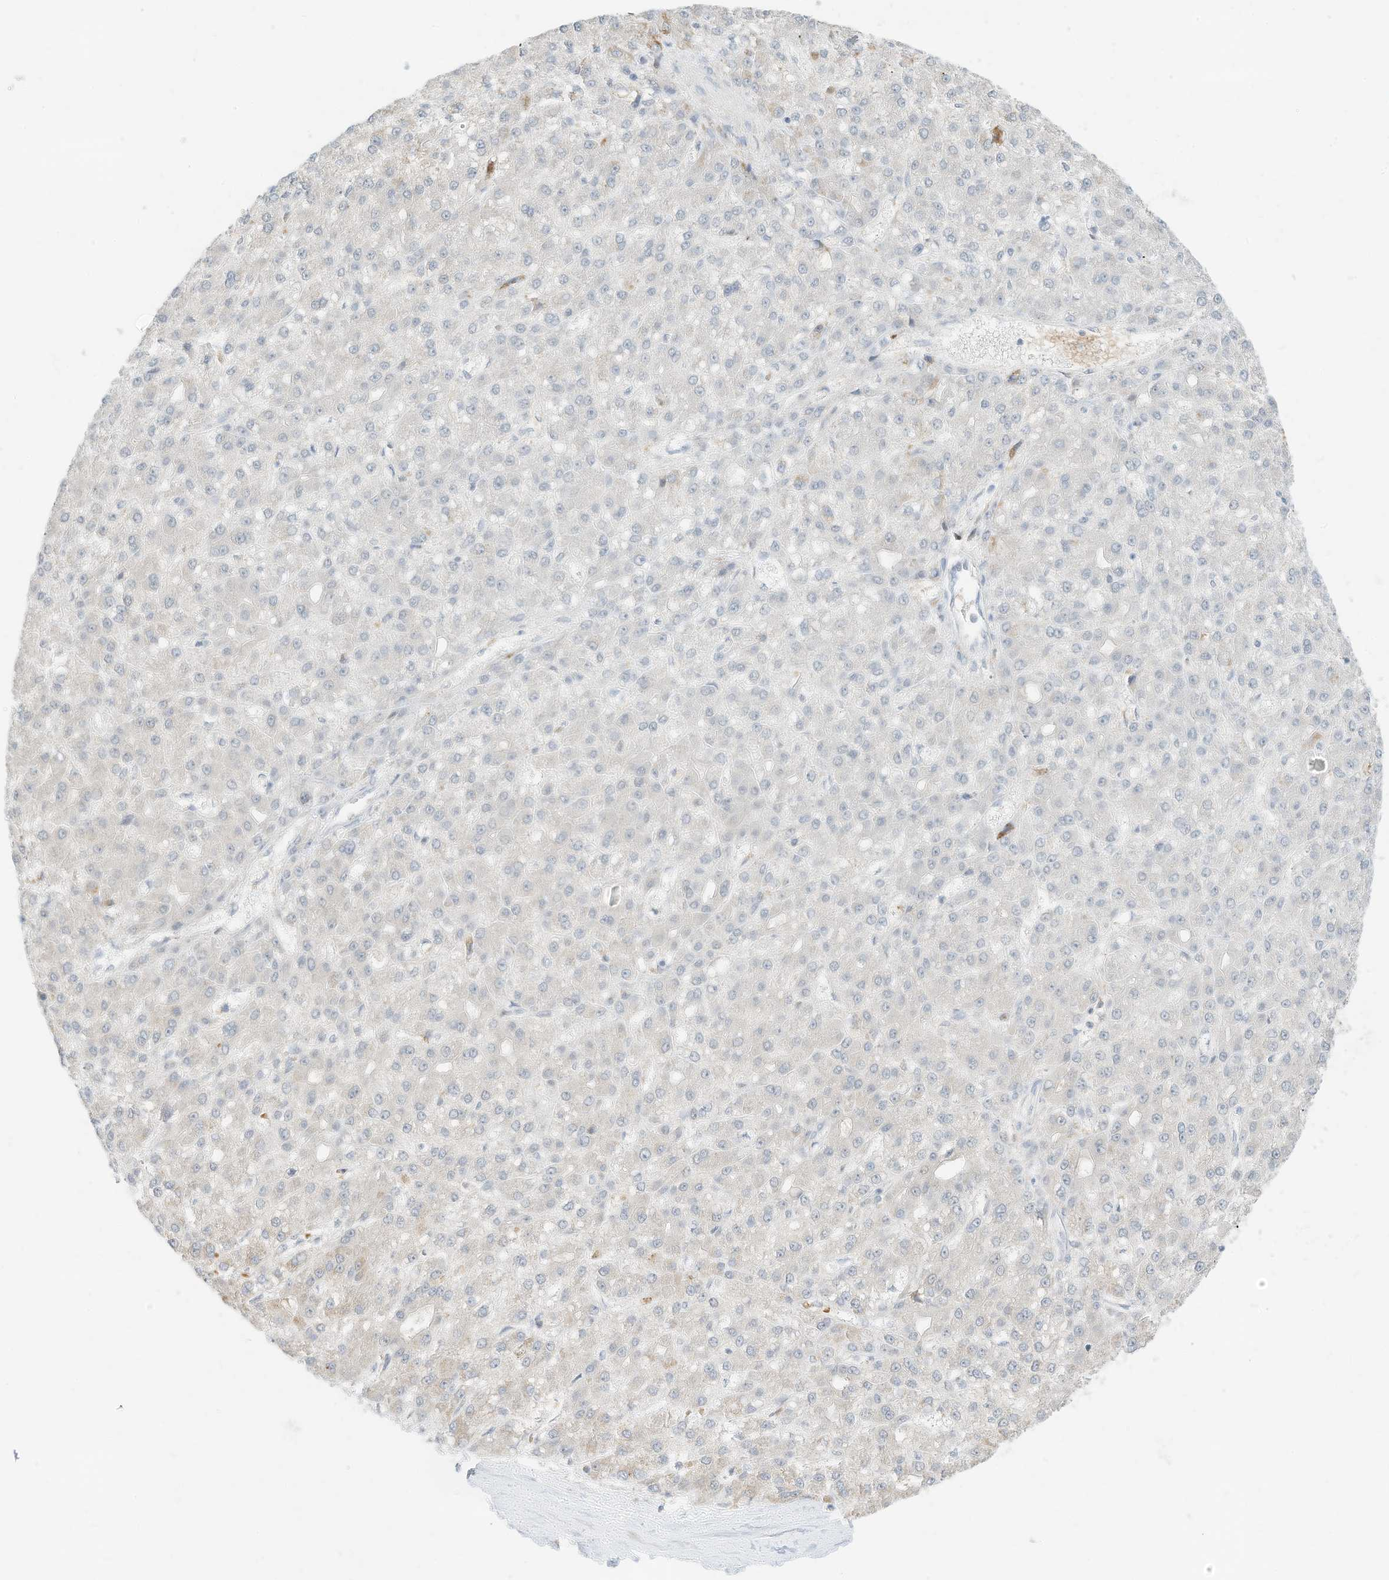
{"staining": {"intensity": "negative", "quantity": "none", "location": "none"}, "tissue": "liver cancer", "cell_type": "Tumor cells", "image_type": "cancer", "snomed": [{"axis": "morphology", "description": "Carcinoma, Hepatocellular, NOS"}, {"axis": "topography", "description": "Liver"}], "caption": "High magnification brightfield microscopy of liver cancer stained with DAB (brown) and counterstained with hematoxylin (blue): tumor cells show no significant positivity. (DAB (3,3'-diaminobenzidine) immunohistochemistry (IHC) with hematoxylin counter stain).", "gene": "MTUS2", "patient": {"sex": "male", "age": 67}}